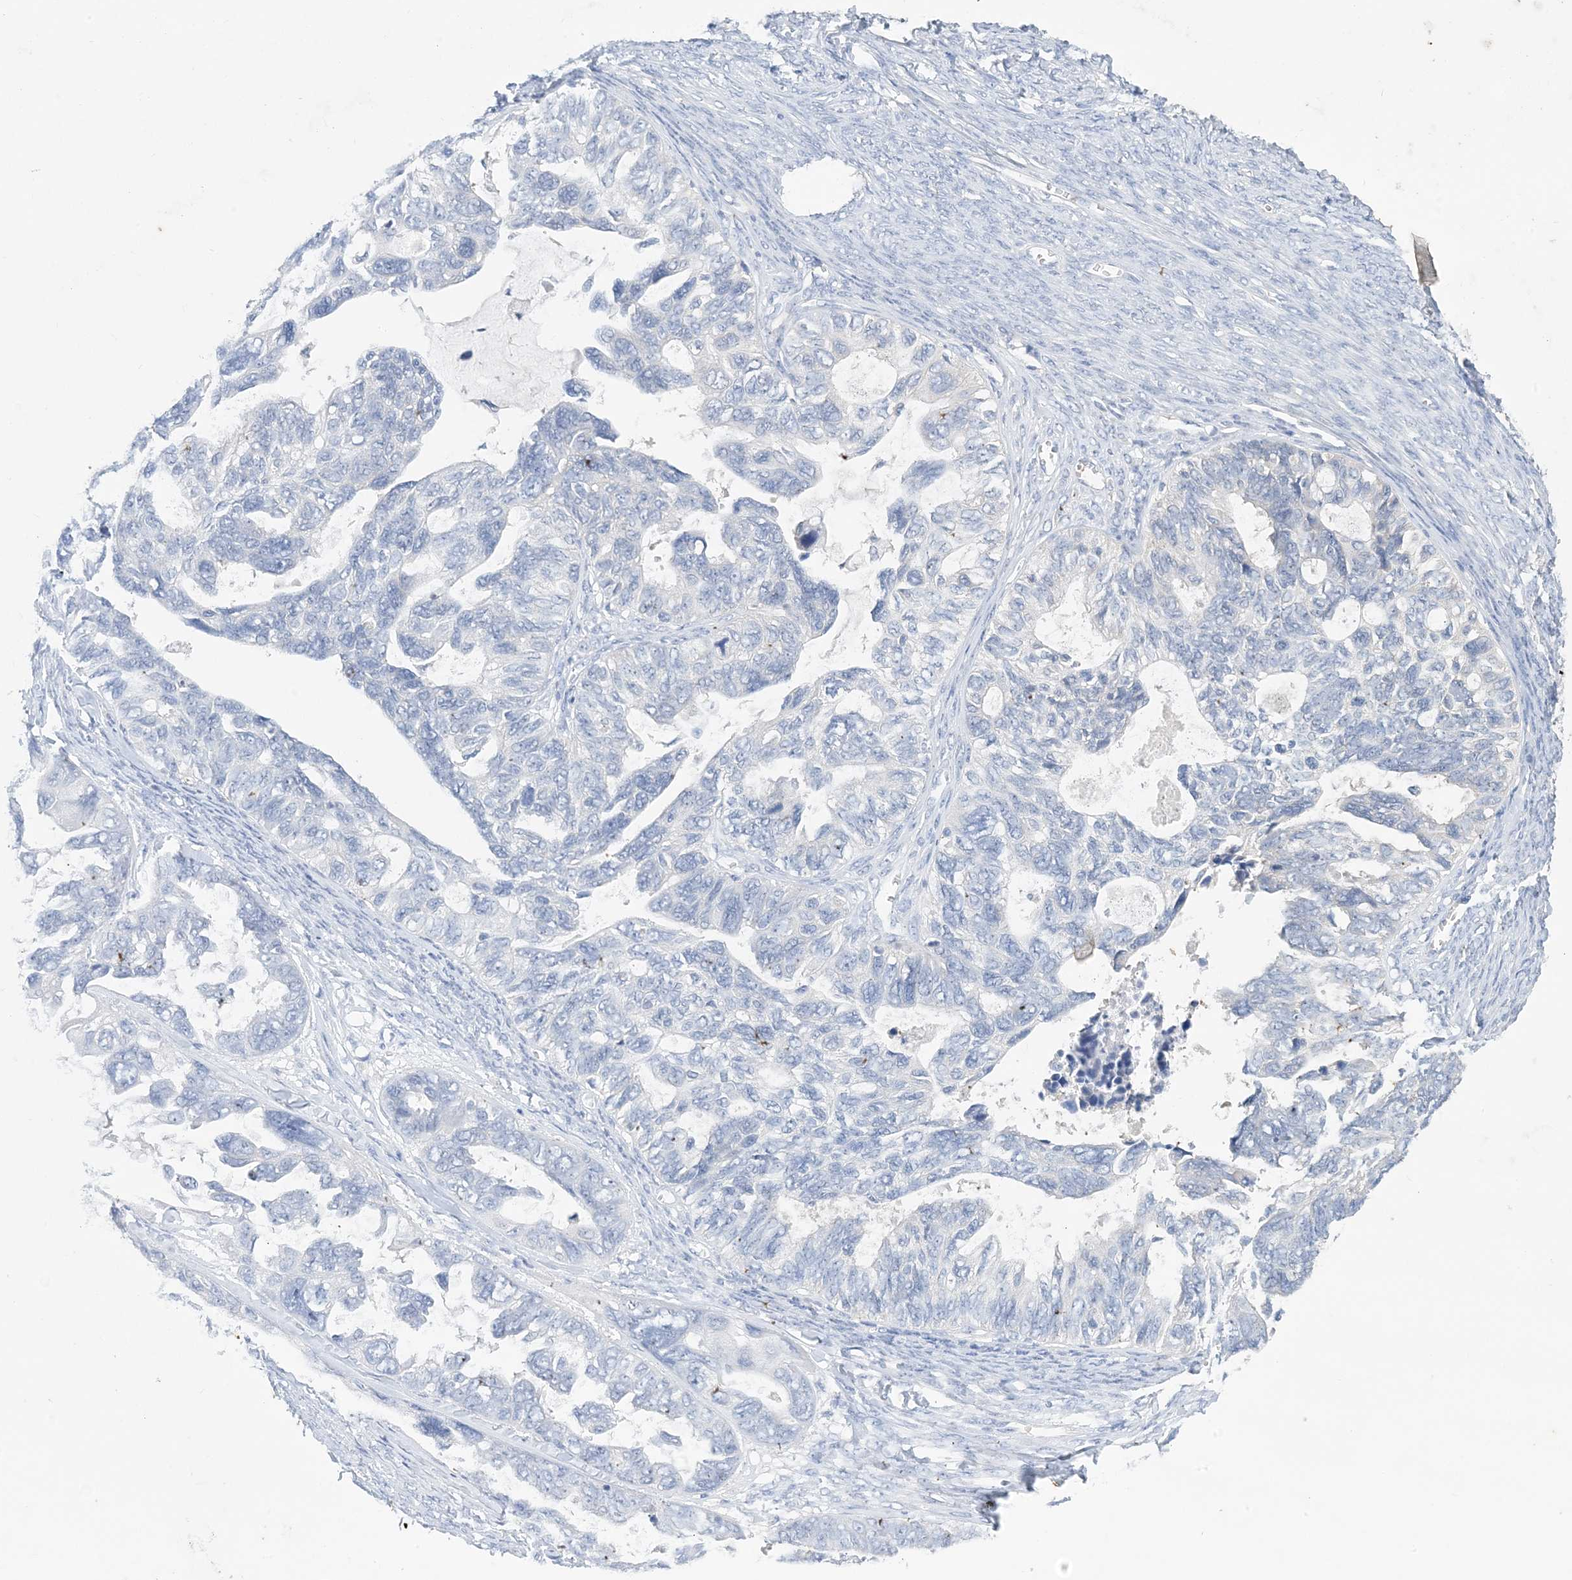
{"staining": {"intensity": "negative", "quantity": "none", "location": "none"}, "tissue": "ovarian cancer", "cell_type": "Tumor cells", "image_type": "cancer", "snomed": [{"axis": "morphology", "description": "Cystadenocarcinoma, serous, NOS"}, {"axis": "topography", "description": "Ovary"}], "caption": "IHC of human ovarian cancer (serous cystadenocarcinoma) exhibits no staining in tumor cells.", "gene": "KPRP", "patient": {"sex": "female", "age": 79}}